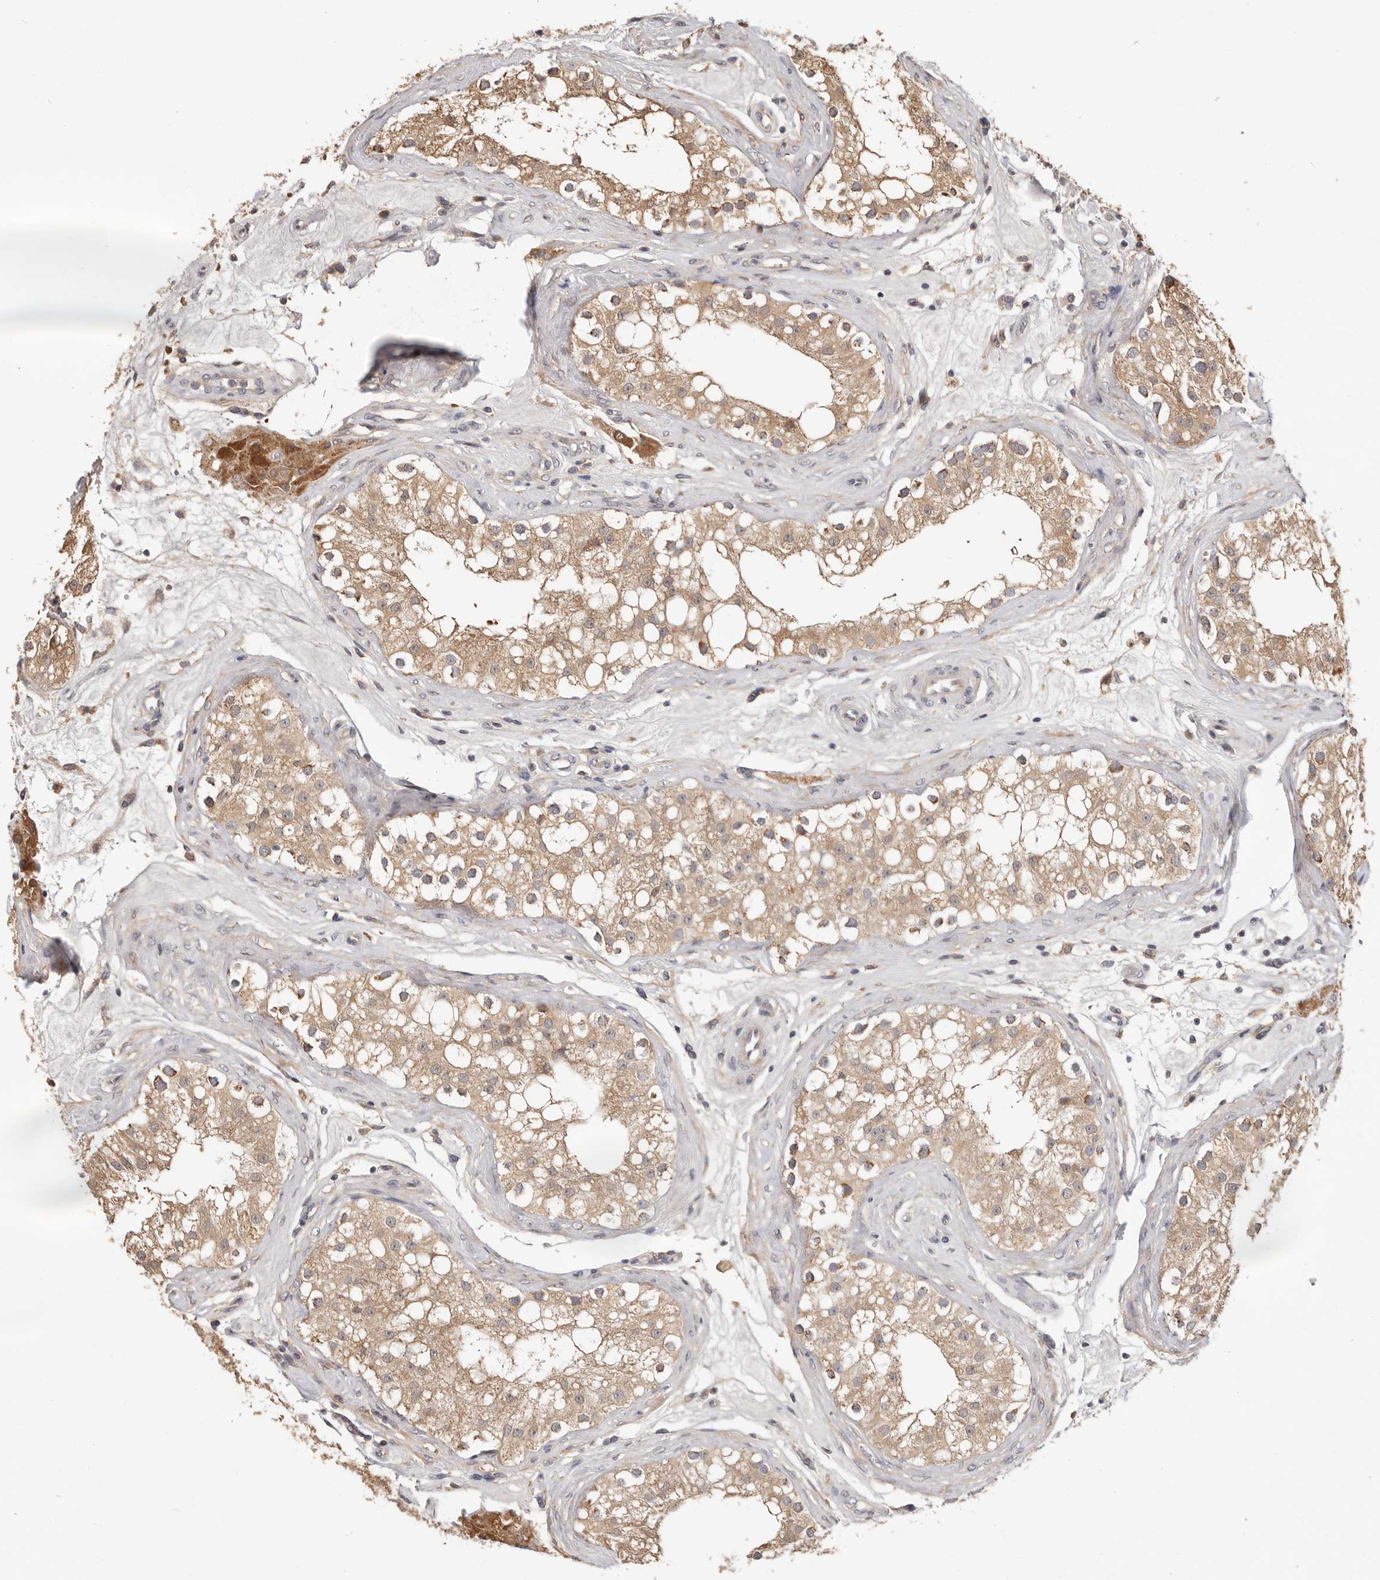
{"staining": {"intensity": "moderate", "quantity": "25%-75%", "location": "cytoplasmic/membranous"}, "tissue": "testis", "cell_type": "Cells in seminiferous ducts", "image_type": "normal", "snomed": [{"axis": "morphology", "description": "Normal tissue, NOS"}, {"axis": "topography", "description": "Testis"}], "caption": "Protein staining of normal testis displays moderate cytoplasmic/membranous expression in about 25%-75% of cells in seminiferous ducts. The staining was performed using DAB, with brown indicating positive protein expression. Nuclei are stained blue with hematoxylin.", "gene": "LRP6", "patient": {"sex": "male", "age": 84}}